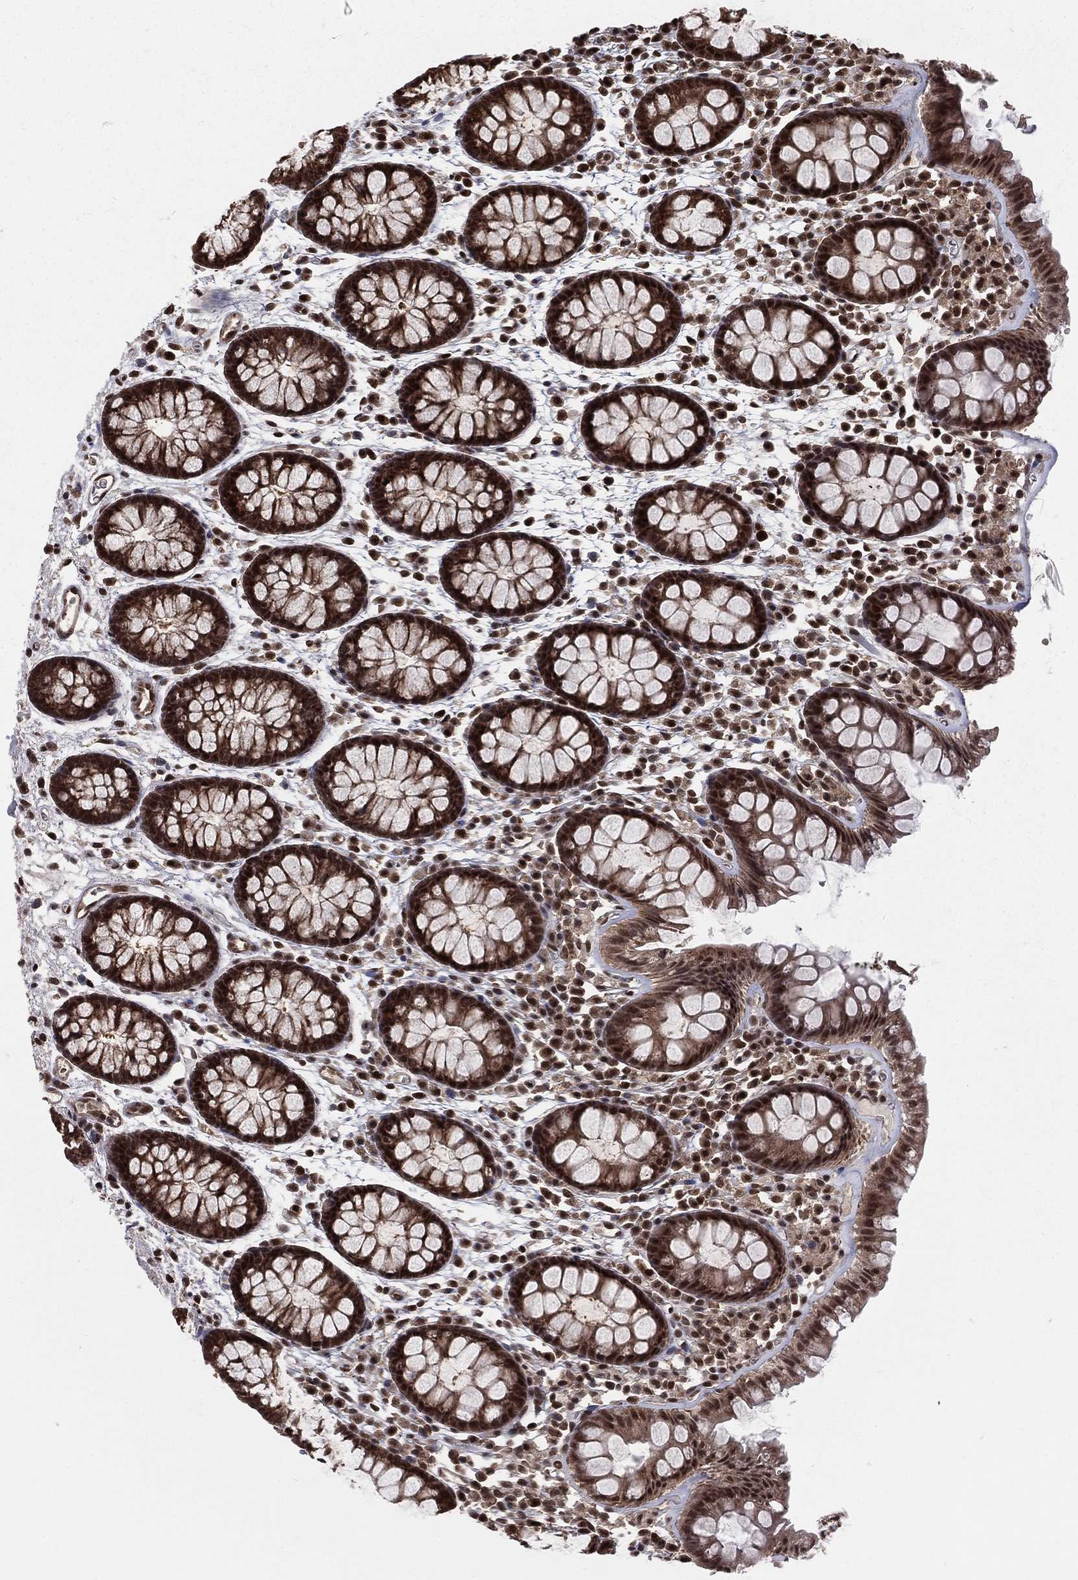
{"staining": {"intensity": "moderate", "quantity": "<25%", "location": "cytoplasmic/membranous"}, "tissue": "colon", "cell_type": "Endothelial cells", "image_type": "normal", "snomed": [{"axis": "morphology", "description": "Normal tissue, NOS"}, {"axis": "topography", "description": "Colon"}], "caption": "An image showing moderate cytoplasmic/membranous expression in about <25% of endothelial cells in benign colon, as visualized by brown immunohistochemical staining.", "gene": "COPS4", "patient": {"sex": "male", "age": 76}}